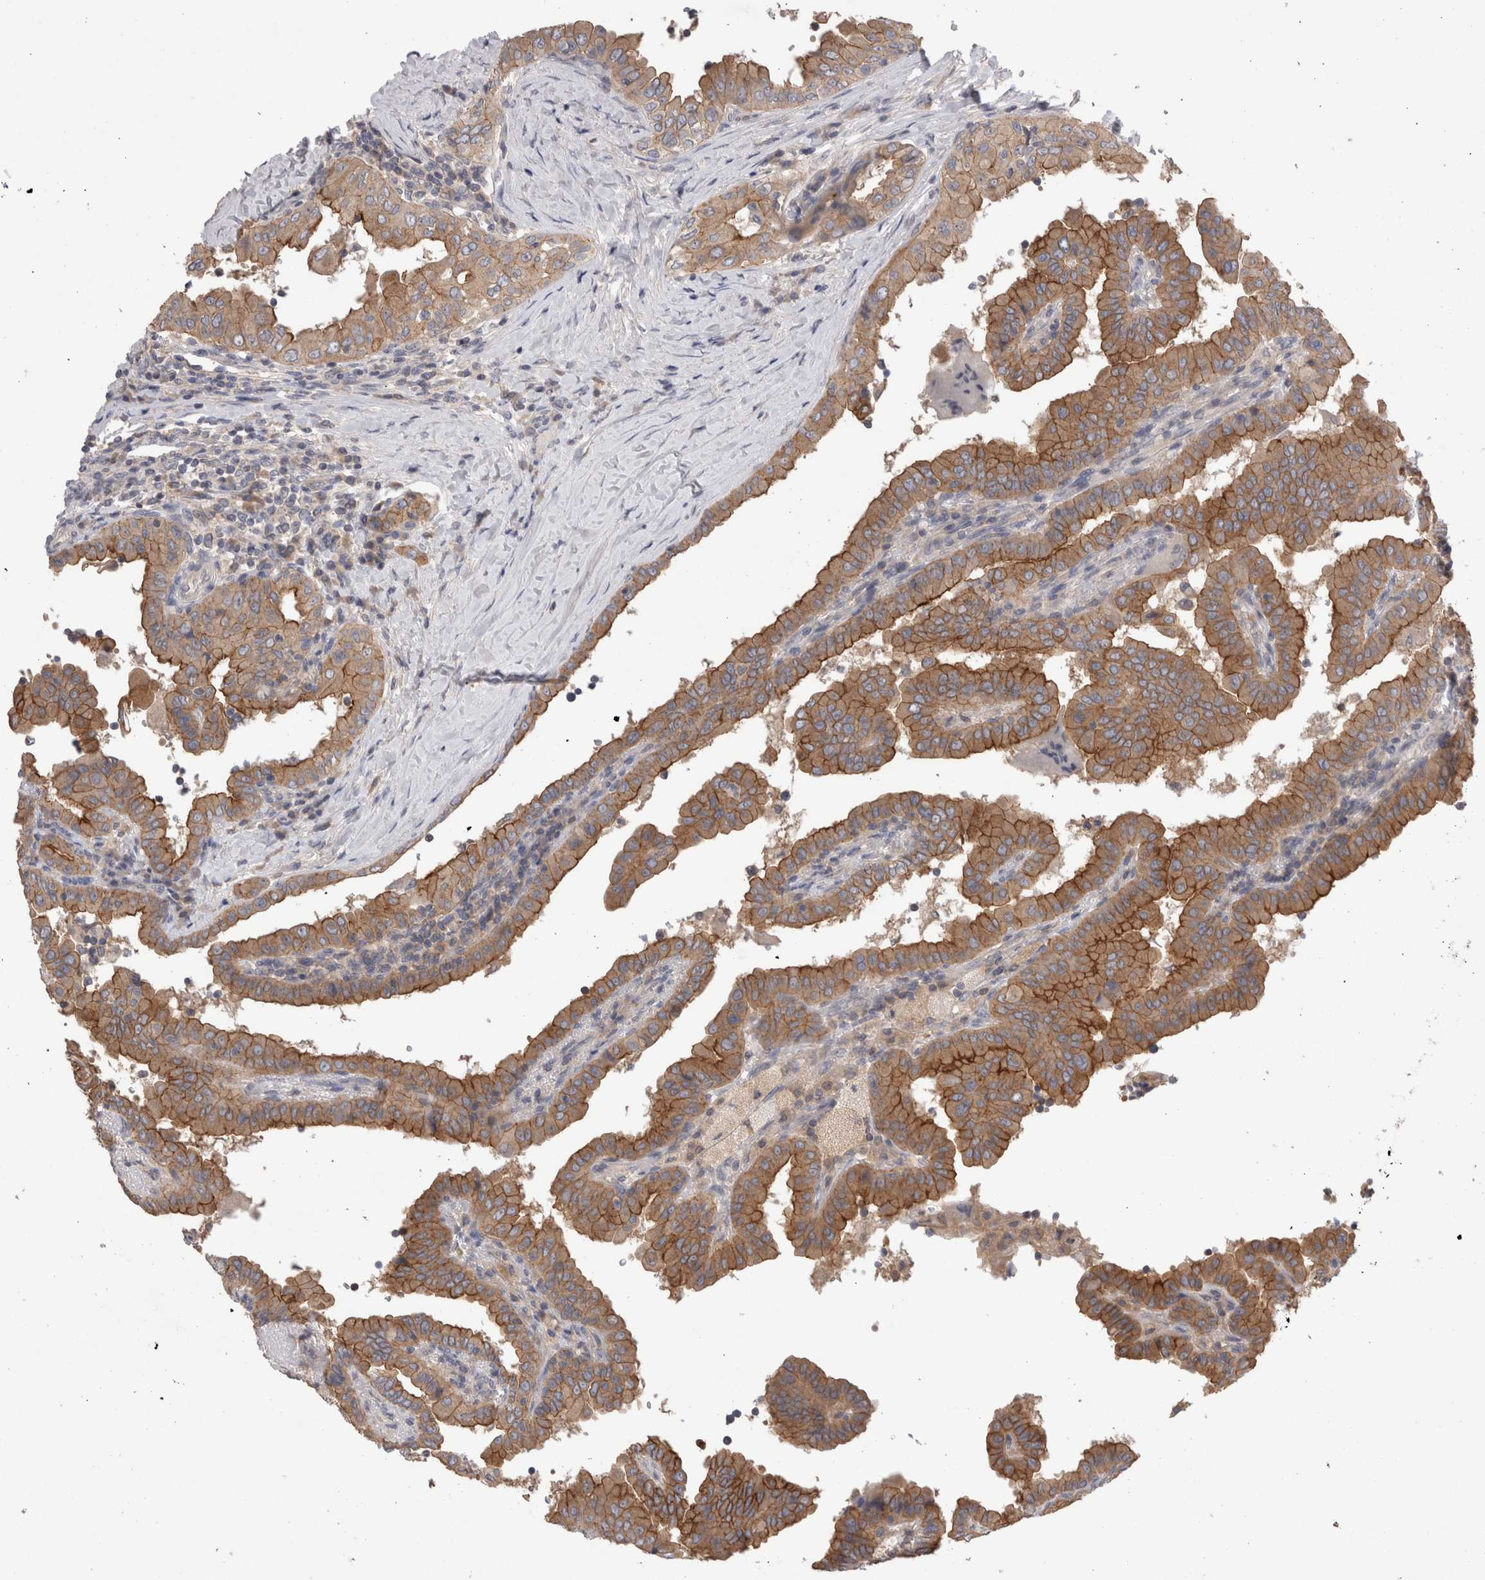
{"staining": {"intensity": "strong", "quantity": ">75%", "location": "cytoplasmic/membranous"}, "tissue": "thyroid cancer", "cell_type": "Tumor cells", "image_type": "cancer", "snomed": [{"axis": "morphology", "description": "Papillary adenocarcinoma, NOS"}, {"axis": "topography", "description": "Thyroid gland"}], "caption": "High-power microscopy captured an immunohistochemistry micrograph of thyroid cancer, revealing strong cytoplasmic/membranous positivity in about >75% of tumor cells. Using DAB (brown) and hematoxylin (blue) stains, captured at high magnification using brightfield microscopy.", "gene": "OTOR", "patient": {"sex": "male", "age": 33}}